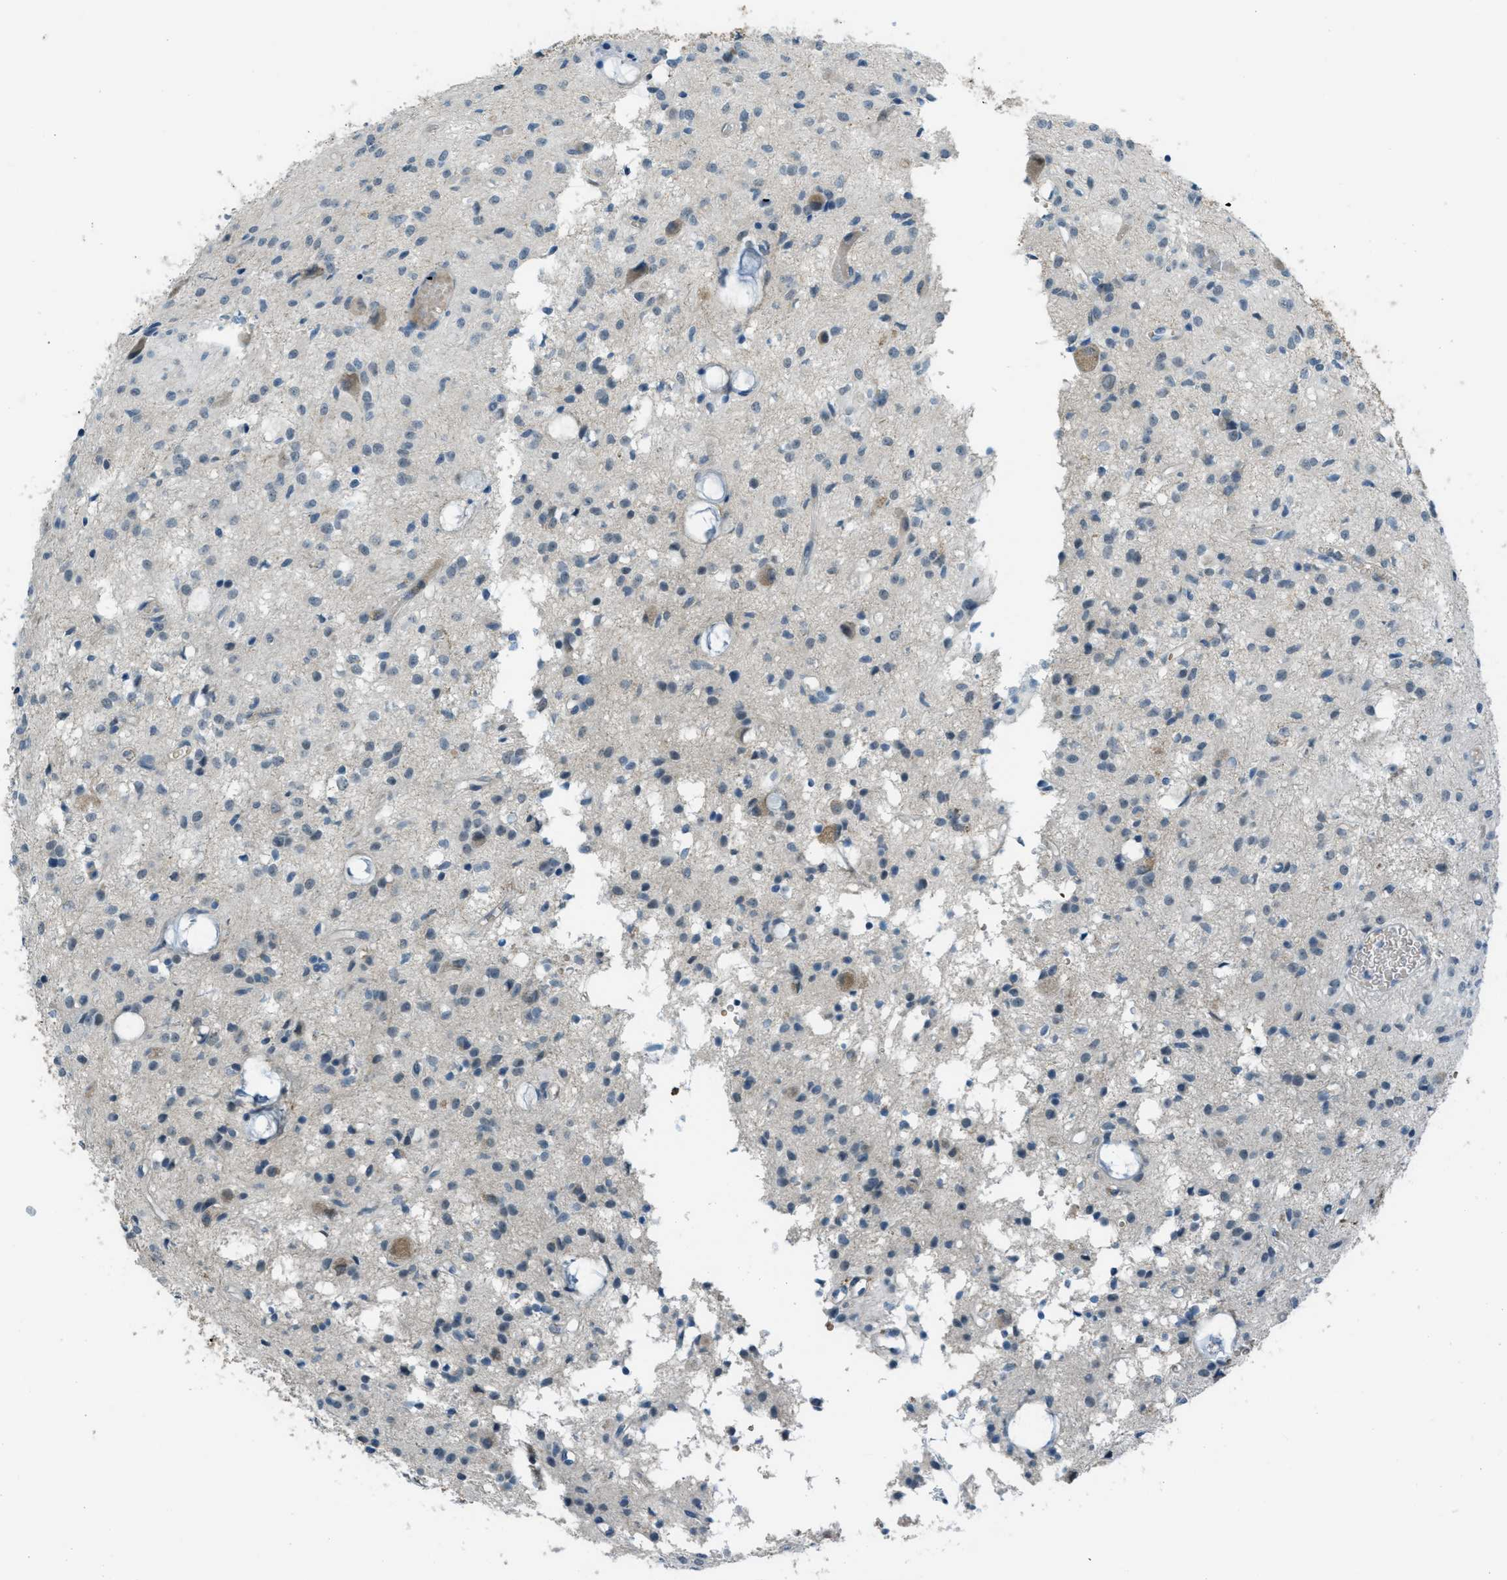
{"staining": {"intensity": "weak", "quantity": "<25%", "location": "cytoplasmic/membranous"}, "tissue": "glioma", "cell_type": "Tumor cells", "image_type": "cancer", "snomed": [{"axis": "morphology", "description": "Glioma, malignant, High grade"}, {"axis": "topography", "description": "Brain"}], "caption": "A photomicrograph of high-grade glioma (malignant) stained for a protein exhibits no brown staining in tumor cells. (DAB (3,3'-diaminobenzidine) immunohistochemistry (IHC) visualized using brightfield microscopy, high magnification).", "gene": "CDON", "patient": {"sex": "female", "age": 59}}